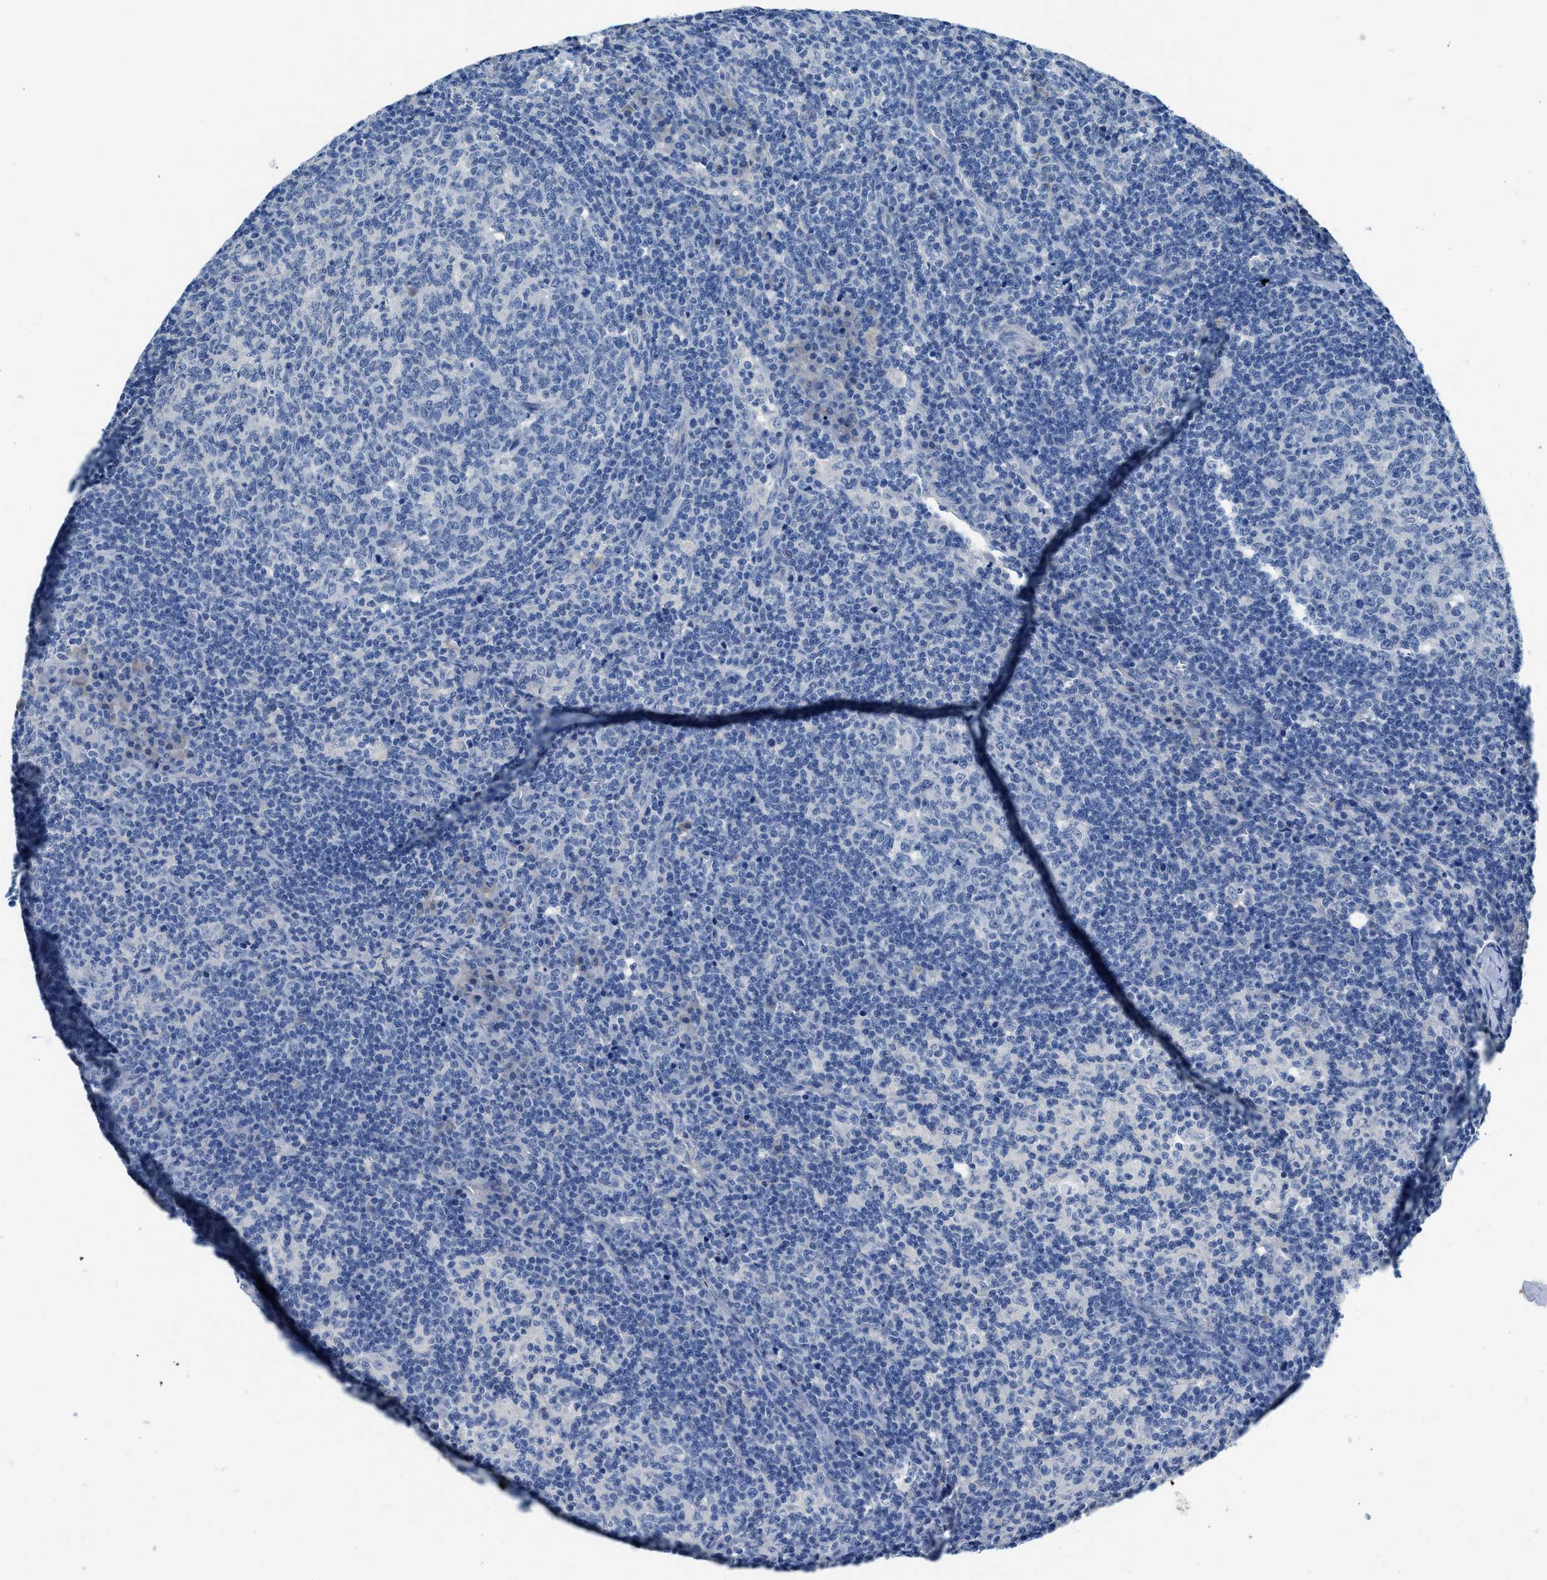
{"staining": {"intensity": "negative", "quantity": "none", "location": "none"}, "tissue": "lymph node", "cell_type": "Germinal center cells", "image_type": "normal", "snomed": [{"axis": "morphology", "description": "Normal tissue, NOS"}, {"axis": "morphology", "description": "Inflammation, NOS"}, {"axis": "topography", "description": "Lymph node"}], "caption": "Germinal center cells show no significant protein expression in normal lymph node. Brightfield microscopy of immunohistochemistry stained with DAB (3,3'-diaminobenzidine) (brown) and hematoxylin (blue), captured at high magnification.", "gene": "SLC10A6", "patient": {"sex": "male", "age": 55}}